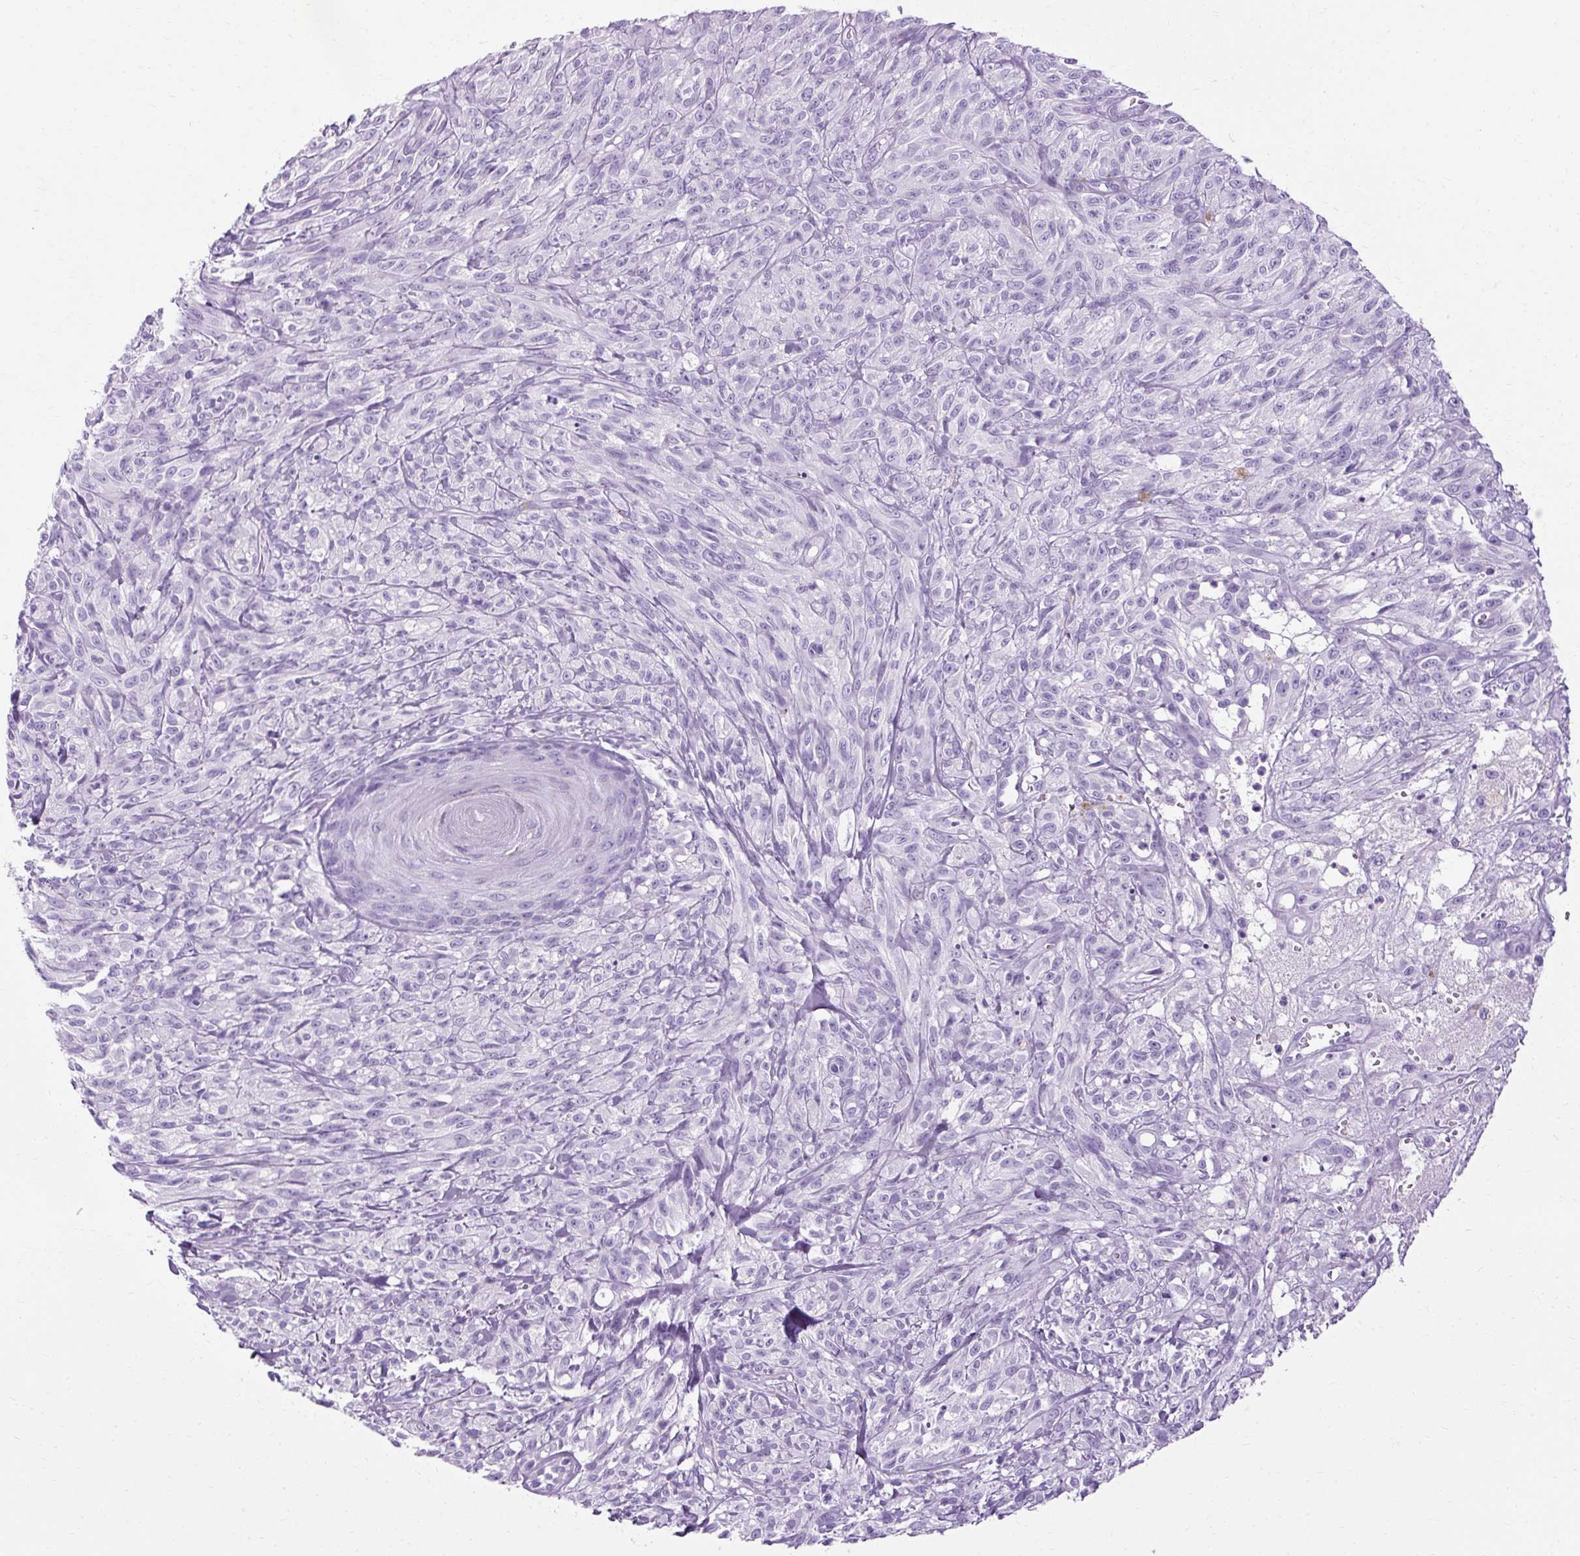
{"staining": {"intensity": "negative", "quantity": "none", "location": "none"}, "tissue": "melanoma", "cell_type": "Tumor cells", "image_type": "cancer", "snomed": [{"axis": "morphology", "description": "Malignant melanoma, NOS"}, {"axis": "topography", "description": "Skin of upper arm"}], "caption": "Immunohistochemical staining of human malignant melanoma shows no significant positivity in tumor cells.", "gene": "B3GNT4", "patient": {"sex": "female", "age": 65}}